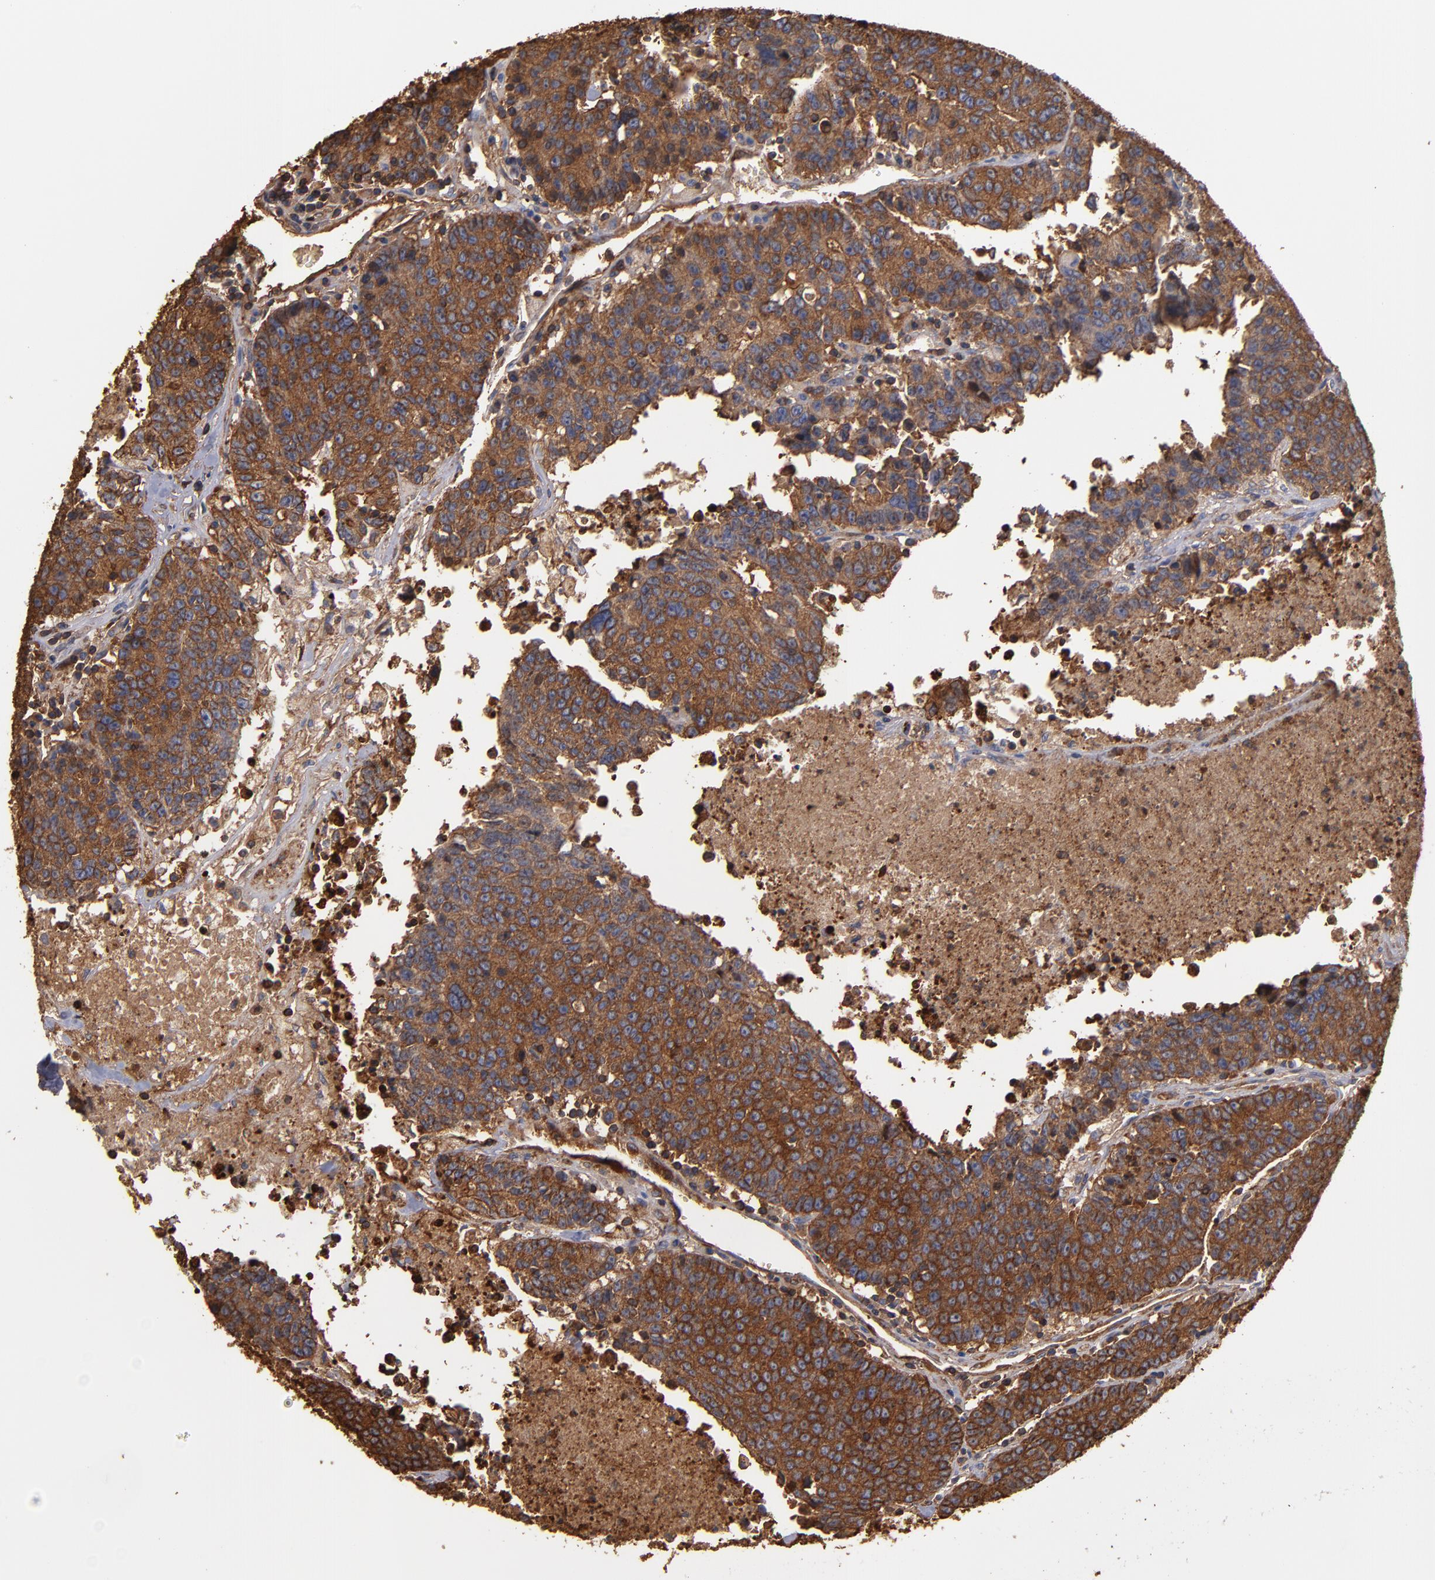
{"staining": {"intensity": "moderate", "quantity": ">75%", "location": "cytoplasmic/membranous"}, "tissue": "colorectal cancer", "cell_type": "Tumor cells", "image_type": "cancer", "snomed": [{"axis": "morphology", "description": "Adenocarcinoma, NOS"}, {"axis": "topography", "description": "Colon"}], "caption": "Immunohistochemical staining of adenocarcinoma (colorectal) displays medium levels of moderate cytoplasmic/membranous protein positivity in about >75% of tumor cells.", "gene": "ACTN4", "patient": {"sex": "female", "age": 53}}